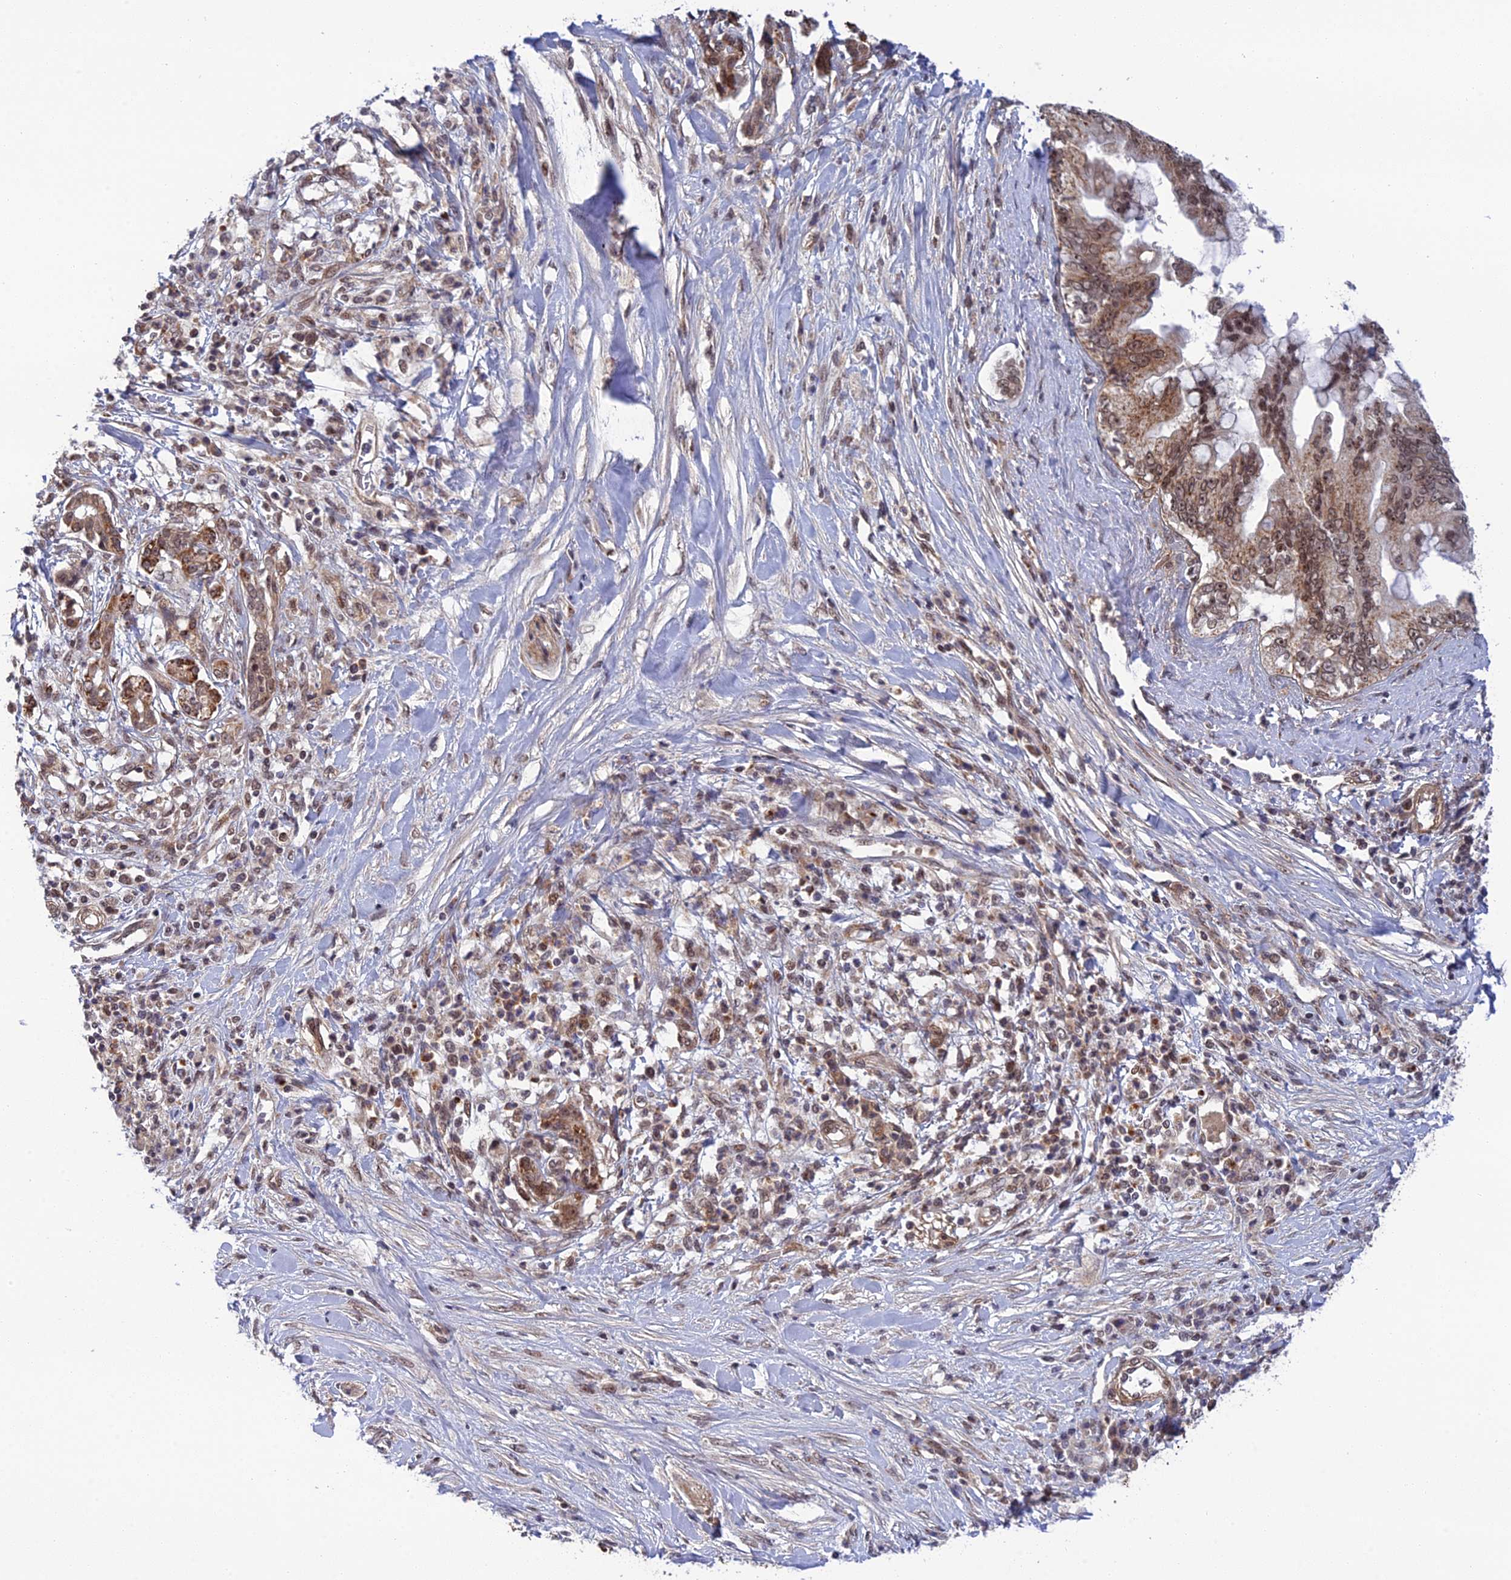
{"staining": {"intensity": "moderate", "quantity": ">75%", "location": "cytoplasmic/membranous,nuclear"}, "tissue": "pancreatic cancer", "cell_type": "Tumor cells", "image_type": "cancer", "snomed": [{"axis": "morphology", "description": "Adenocarcinoma, NOS"}, {"axis": "topography", "description": "Pancreas"}], "caption": "Immunohistochemistry (IHC) histopathology image of pancreatic cancer stained for a protein (brown), which demonstrates medium levels of moderate cytoplasmic/membranous and nuclear staining in approximately >75% of tumor cells.", "gene": "REXO1", "patient": {"sex": "female", "age": 56}}